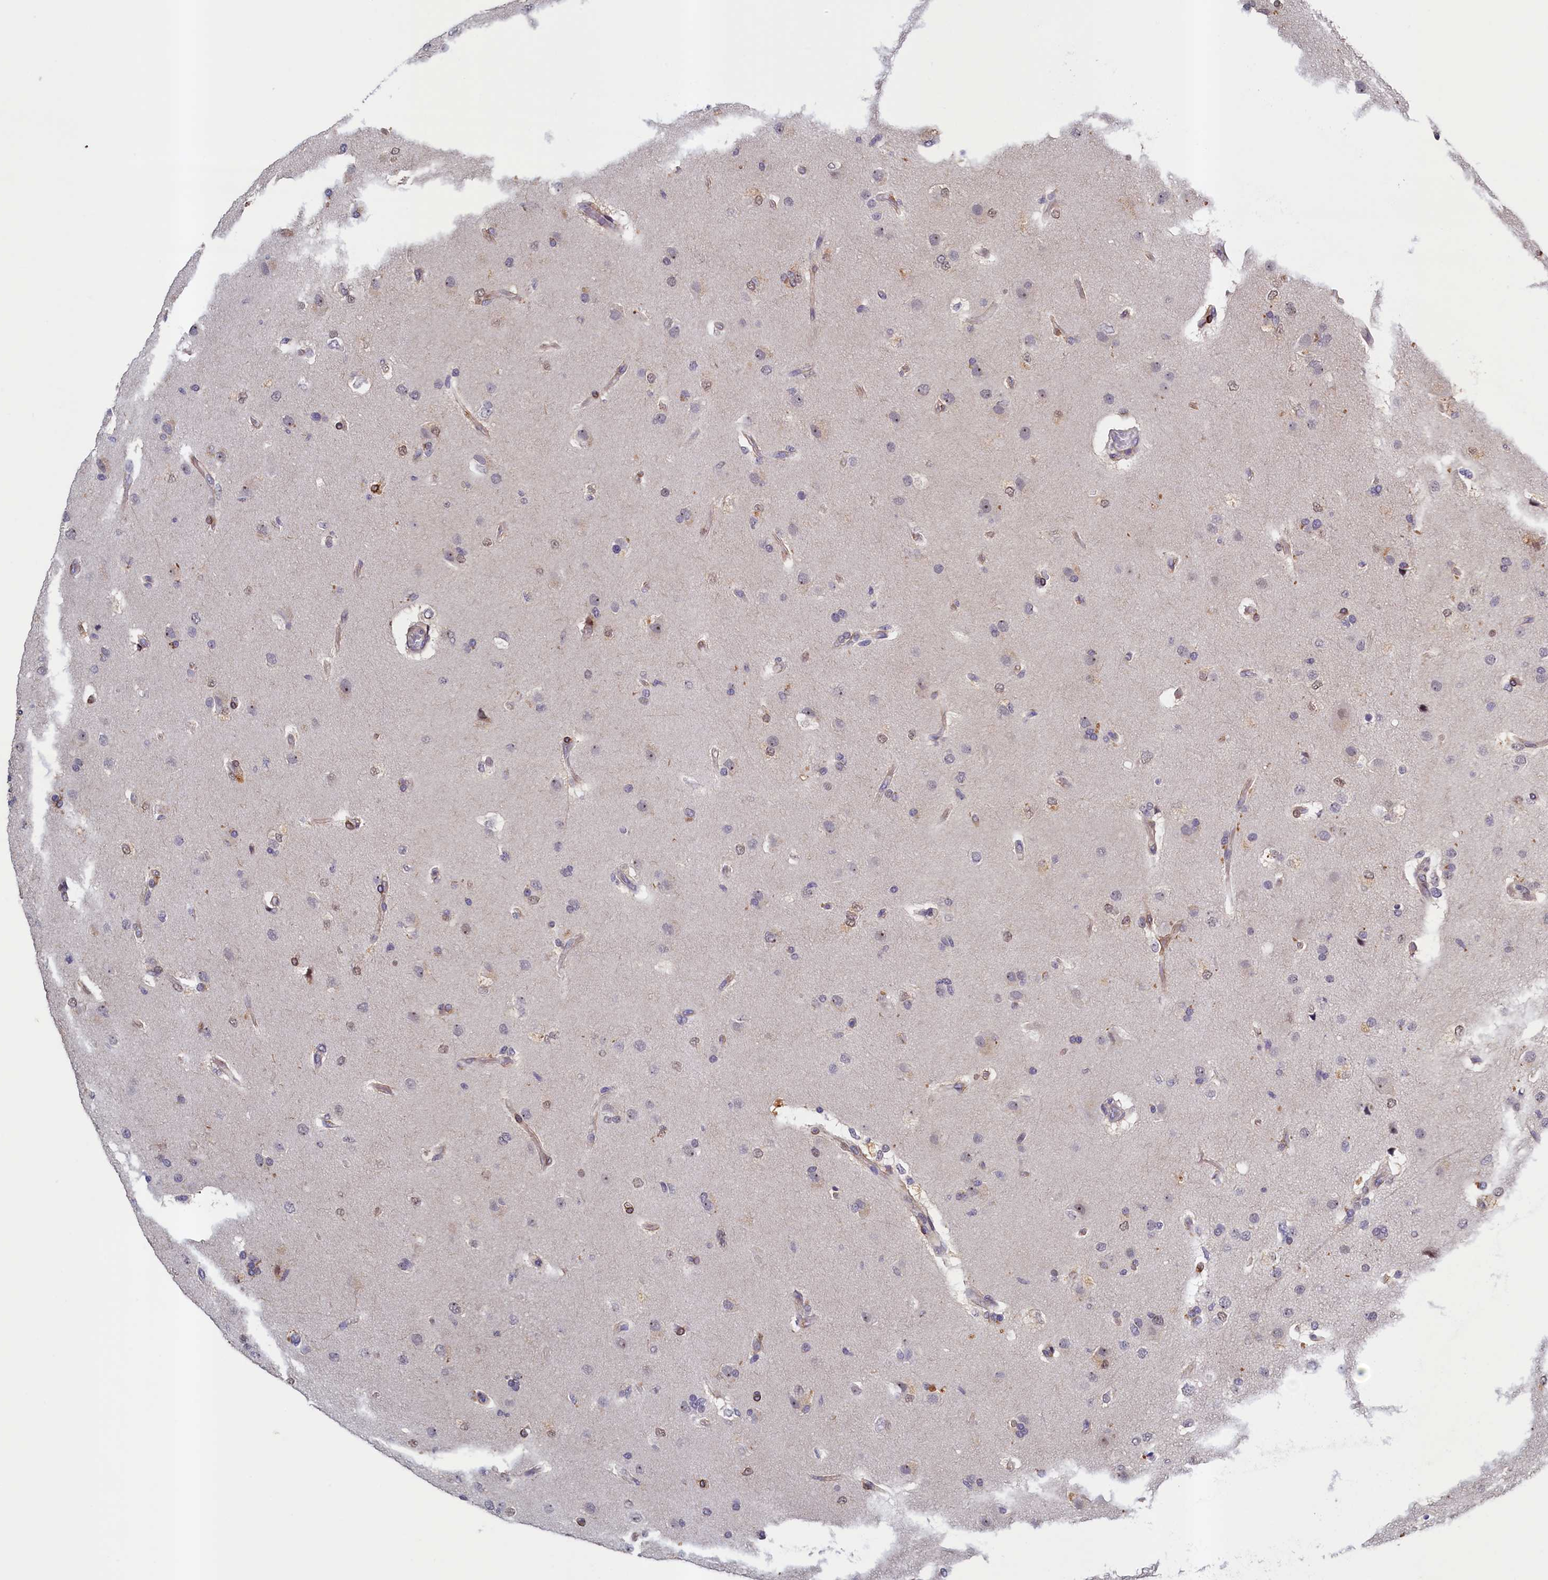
{"staining": {"intensity": "moderate", "quantity": "<25%", "location": "cytoplasmic/membranous"}, "tissue": "glioma", "cell_type": "Tumor cells", "image_type": "cancer", "snomed": [{"axis": "morphology", "description": "Glioma, malignant, High grade"}, {"axis": "topography", "description": "Brain"}], "caption": "This is a photomicrograph of IHC staining of malignant glioma (high-grade), which shows moderate staining in the cytoplasmic/membranous of tumor cells.", "gene": "PACSIN3", "patient": {"sex": "male", "age": 77}}